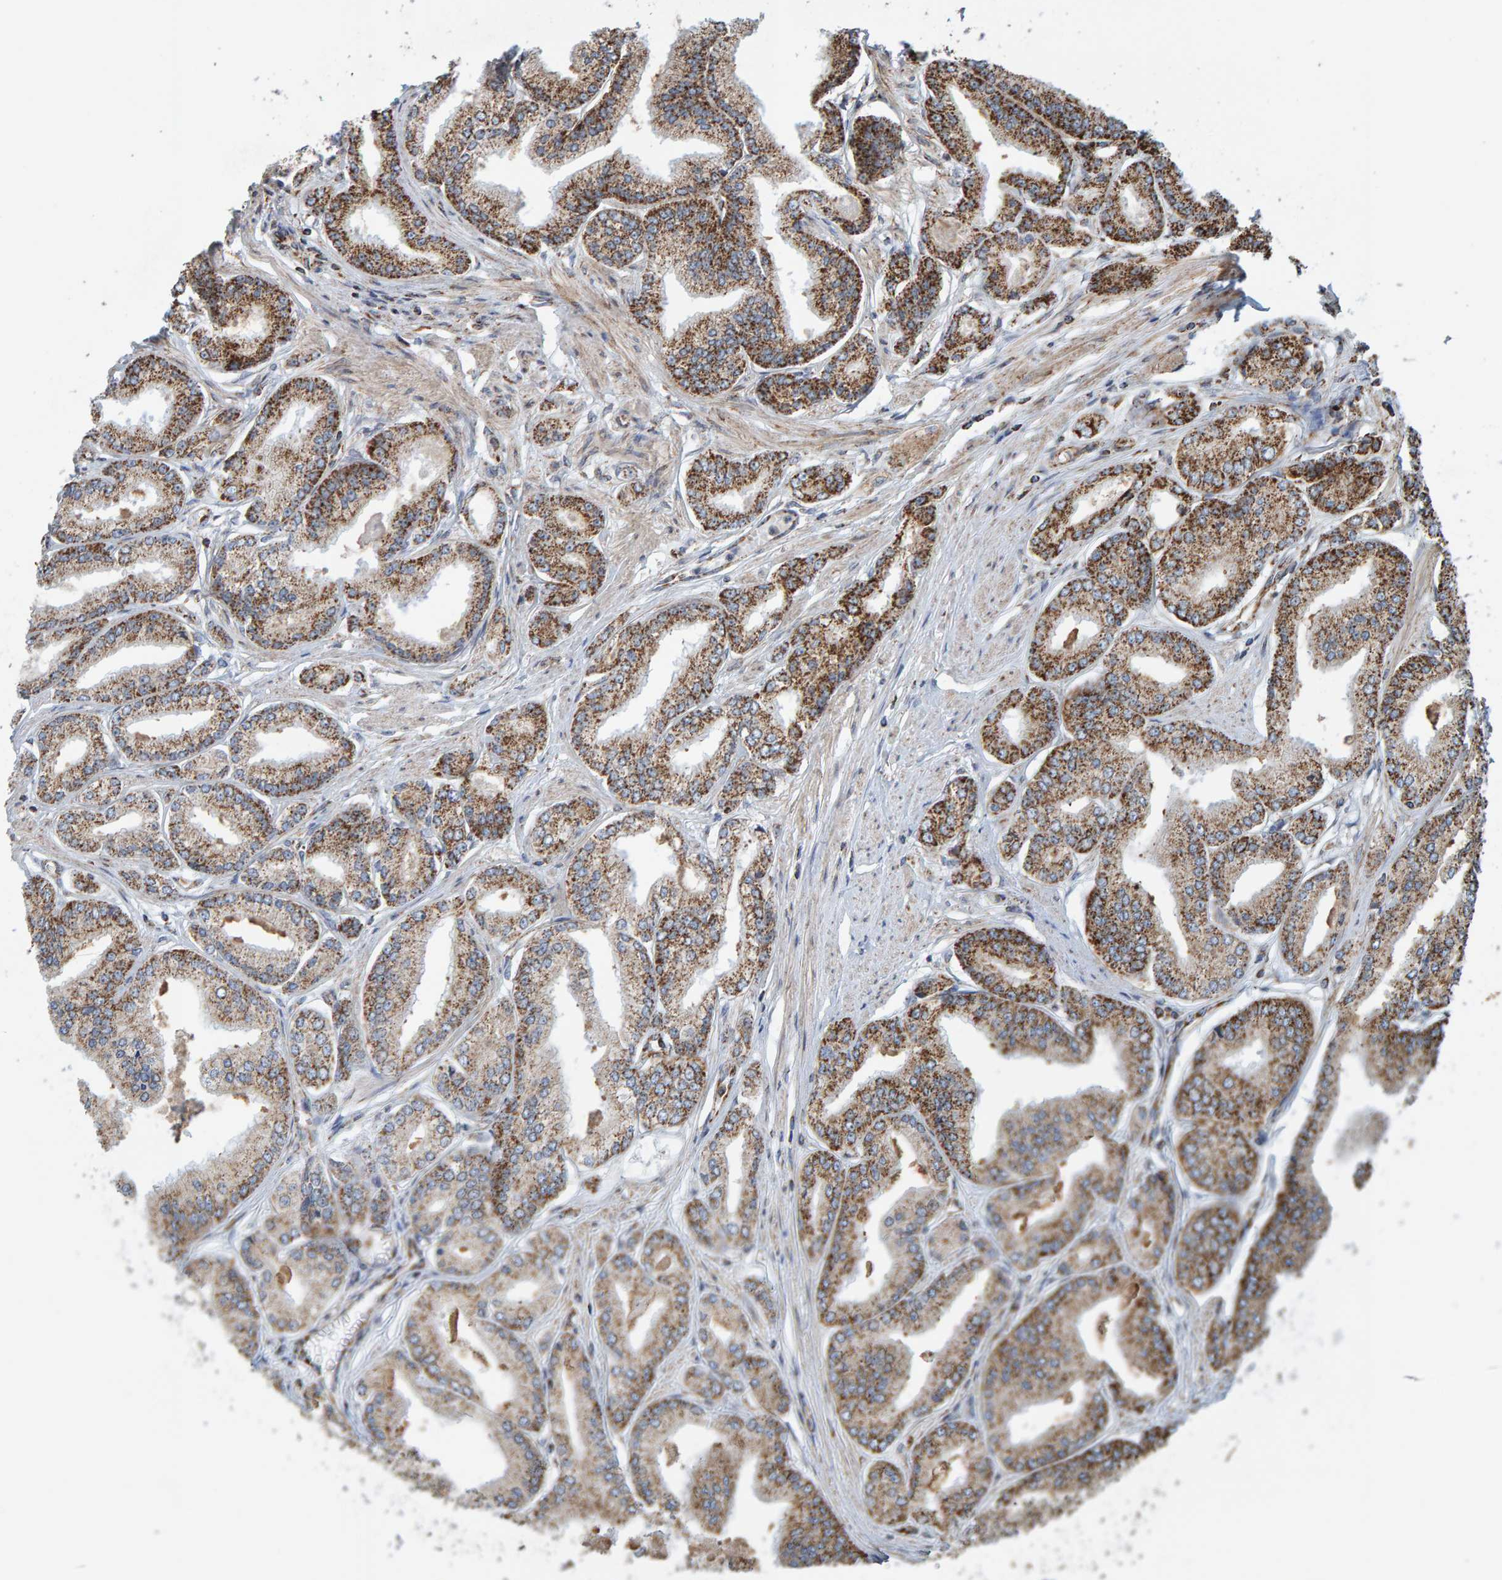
{"staining": {"intensity": "moderate", "quantity": "25%-75%", "location": "cytoplasmic/membranous"}, "tissue": "prostate cancer", "cell_type": "Tumor cells", "image_type": "cancer", "snomed": [{"axis": "morphology", "description": "Adenocarcinoma, Low grade"}, {"axis": "topography", "description": "Prostate"}], "caption": "A histopathology image of prostate cancer (adenocarcinoma (low-grade)) stained for a protein displays moderate cytoplasmic/membranous brown staining in tumor cells.", "gene": "MRPL45", "patient": {"sex": "male", "age": 52}}